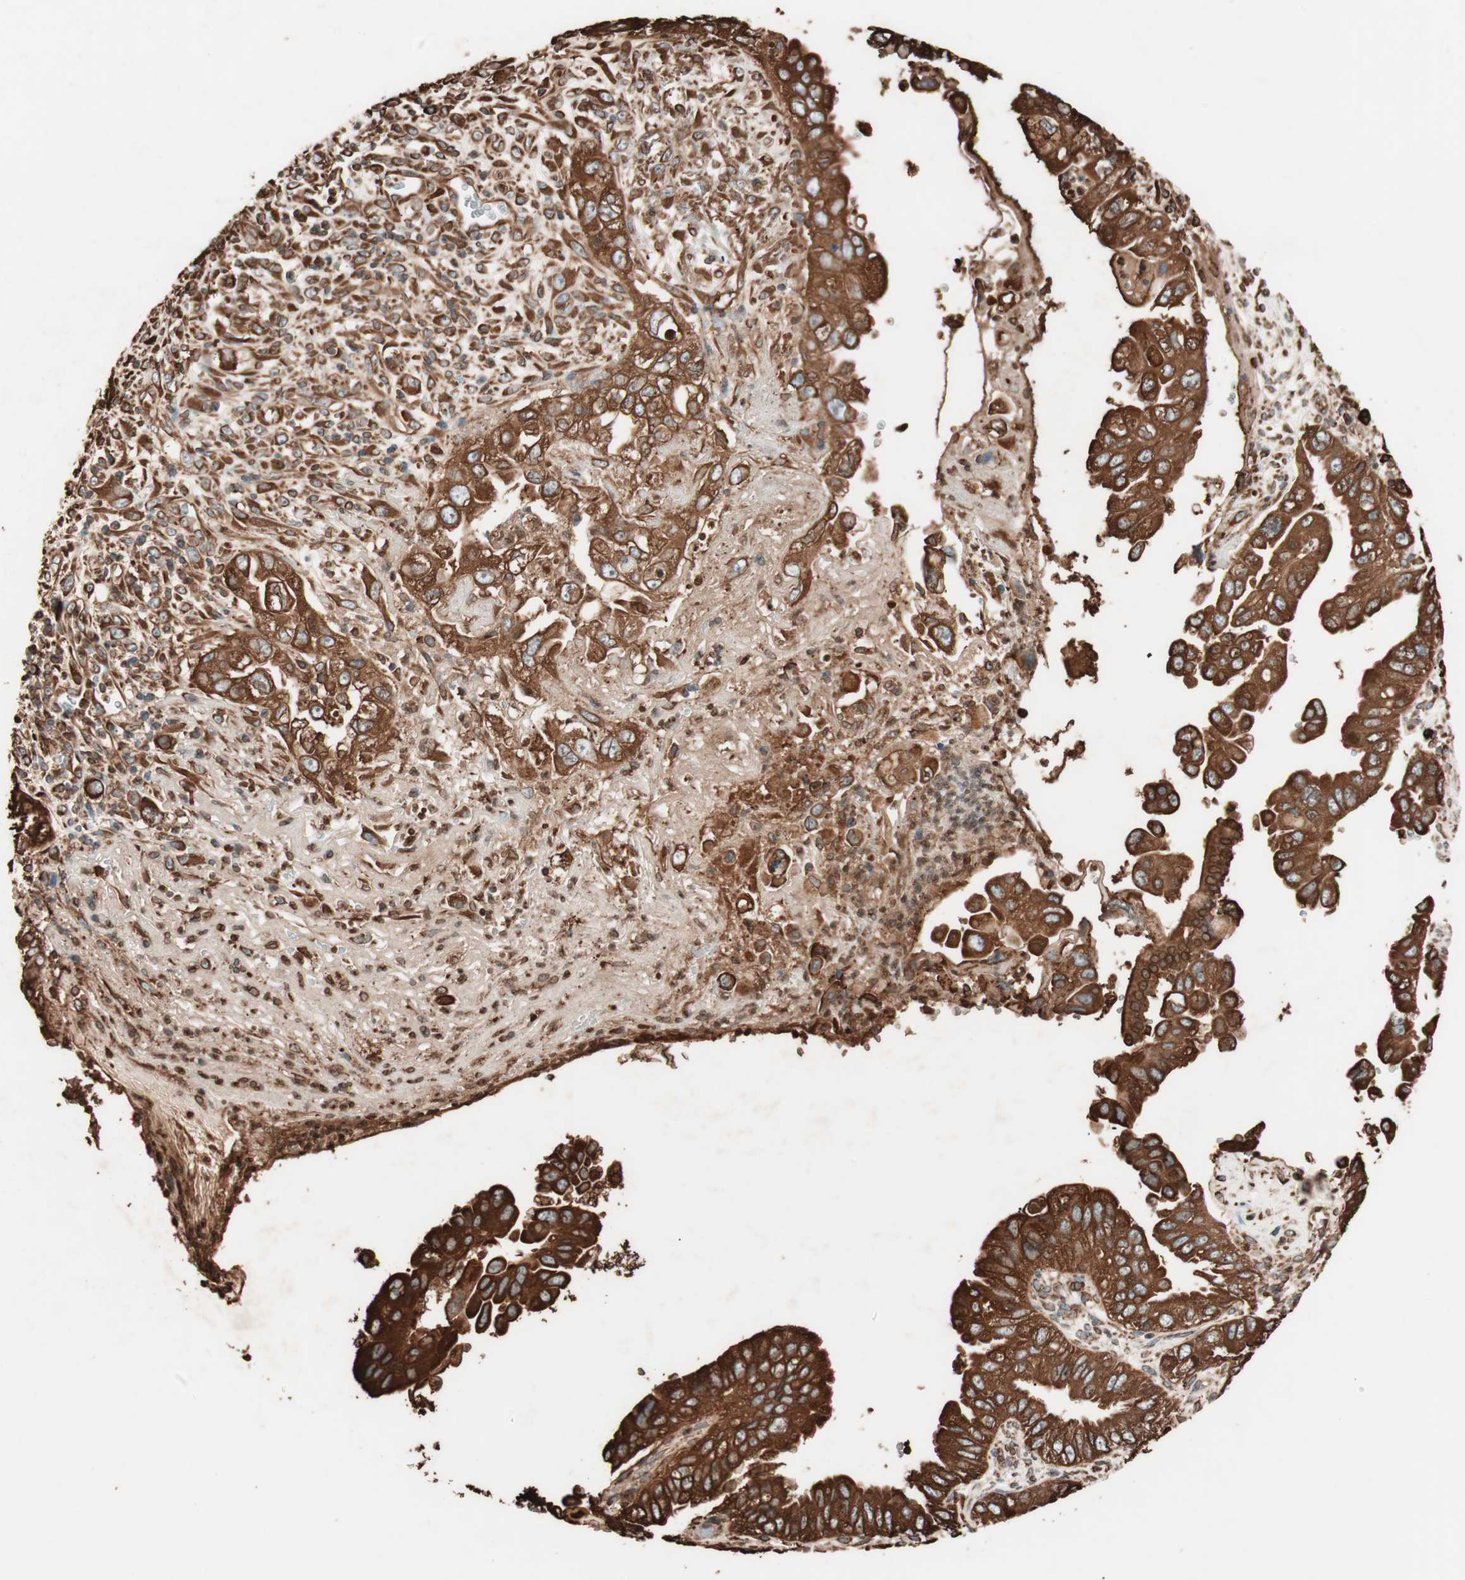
{"staining": {"intensity": "strong", "quantity": ">75%", "location": "cytoplasmic/membranous"}, "tissue": "pancreatic cancer", "cell_type": "Tumor cells", "image_type": "cancer", "snomed": [{"axis": "morphology", "description": "Normal tissue, NOS"}, {"axis": "topography", "description": "Lymph node"}], "caption": "Protein staining displays strong cytoplasmic/membranous staining in about >75% of tumor cells in pancreatic cancer. (Stains: DAB (3,3'-diaminobenzidine) in brown, nuclei in blue, Microscopy: brightfield microscopy at high magnification).", "gene": "VEGFA", "patient": {"sex": "male", "age": 50}}